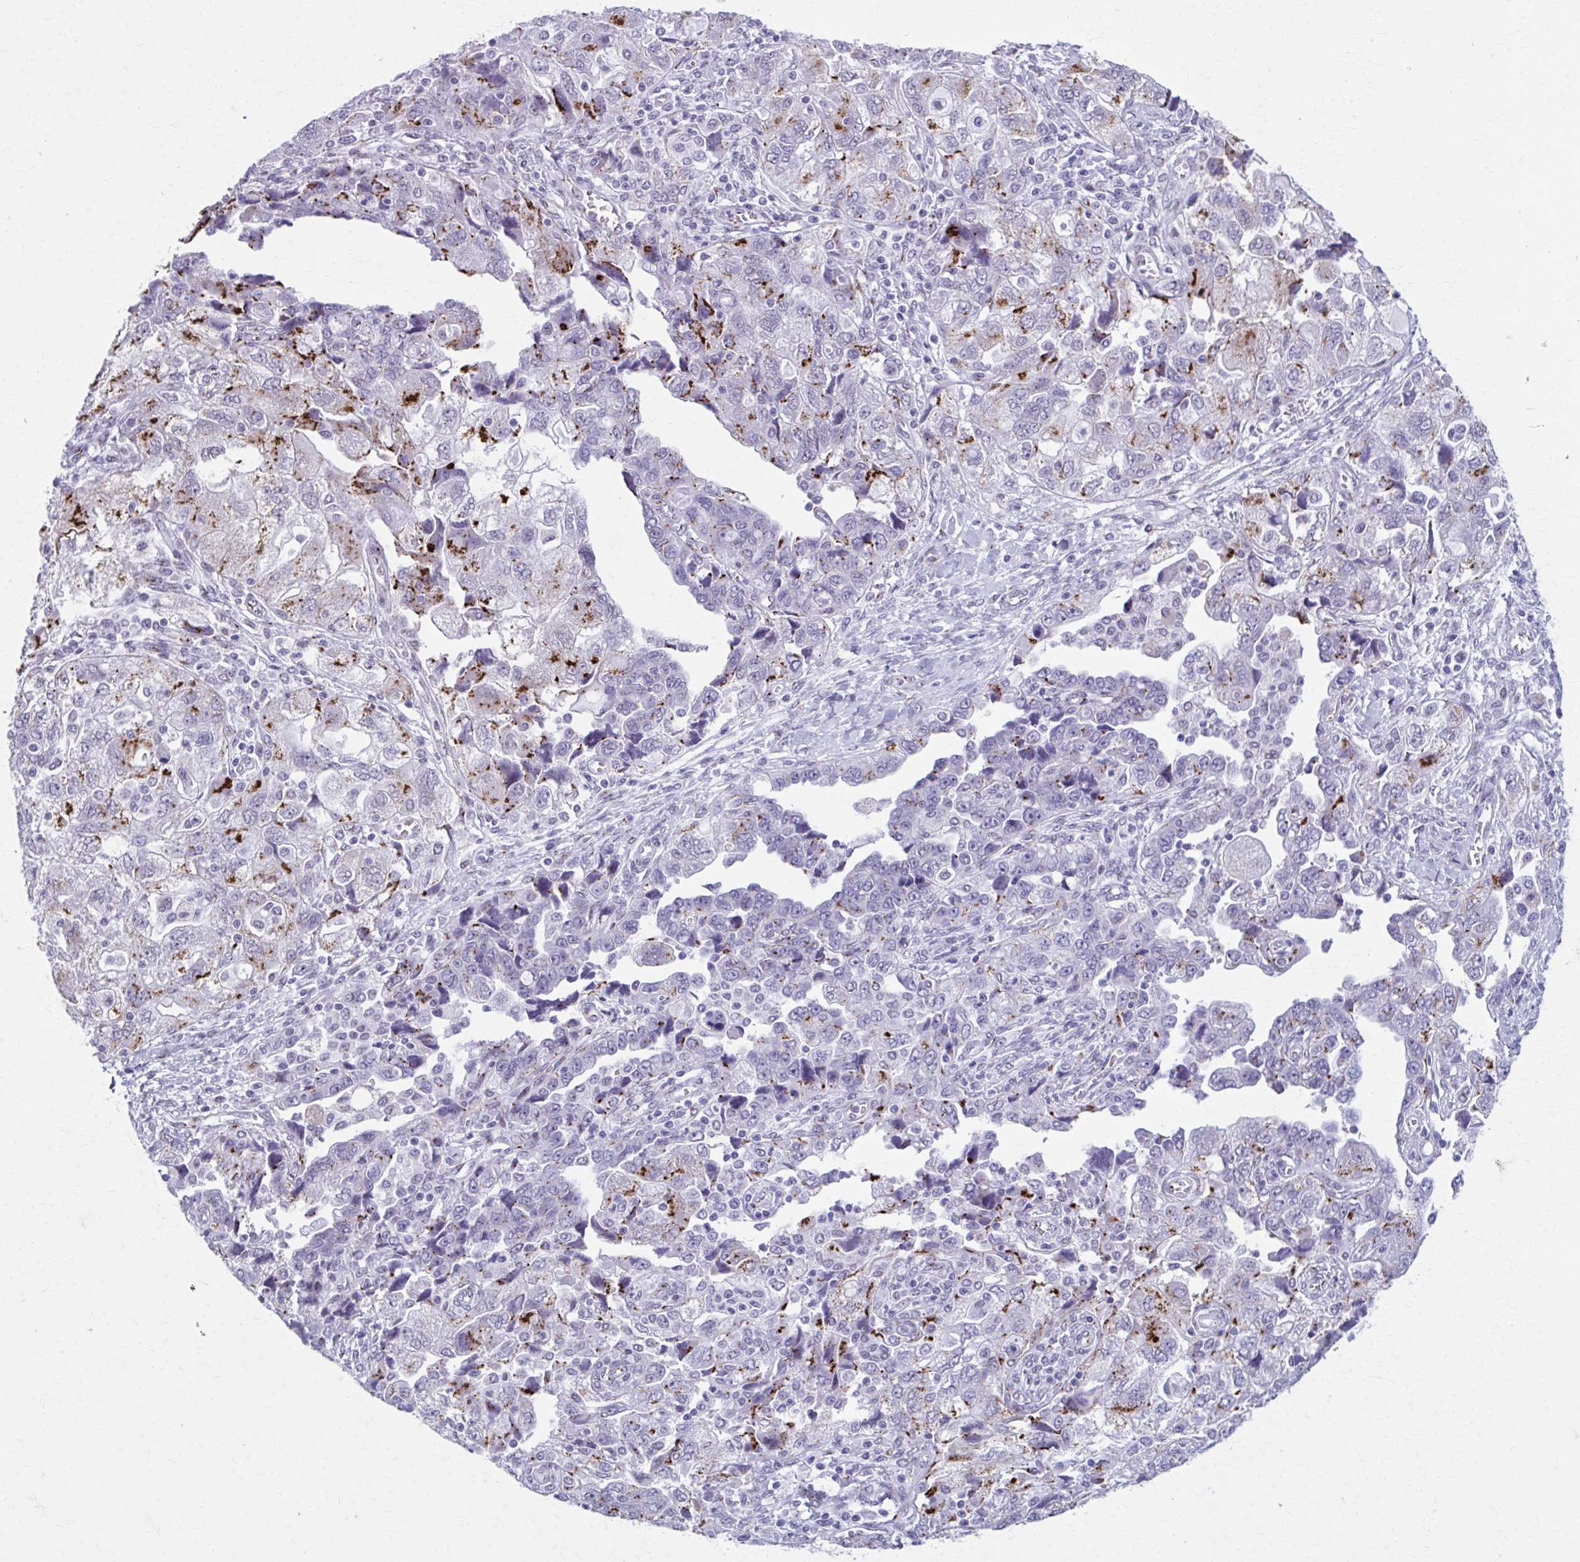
{"staining": {"intensity": "moderate", "quantity": "25%-75%", "location": "cytoplasmic/membranous"}, "tissue": "ovarian cancer", "cell_type": "Tumor cells", "image_type": "cancer", "snomed": [{"axis": "morphology", "description": "Carcinoma, NOS"}, {"axis": "morphology", "description": "Cystadenocarcinoma, serous, NOS"}, {"axis": "topography", "description": "Ovary"}], "caption": "This is an image of immunohistochemistry (IHC) staining of carcinoma (ovarian), which shows moderate staining in the cytoplasmic/membranous of tumor cells.", "gene": "ZNF682", "patient": {"sex": "female", "age": 69}}